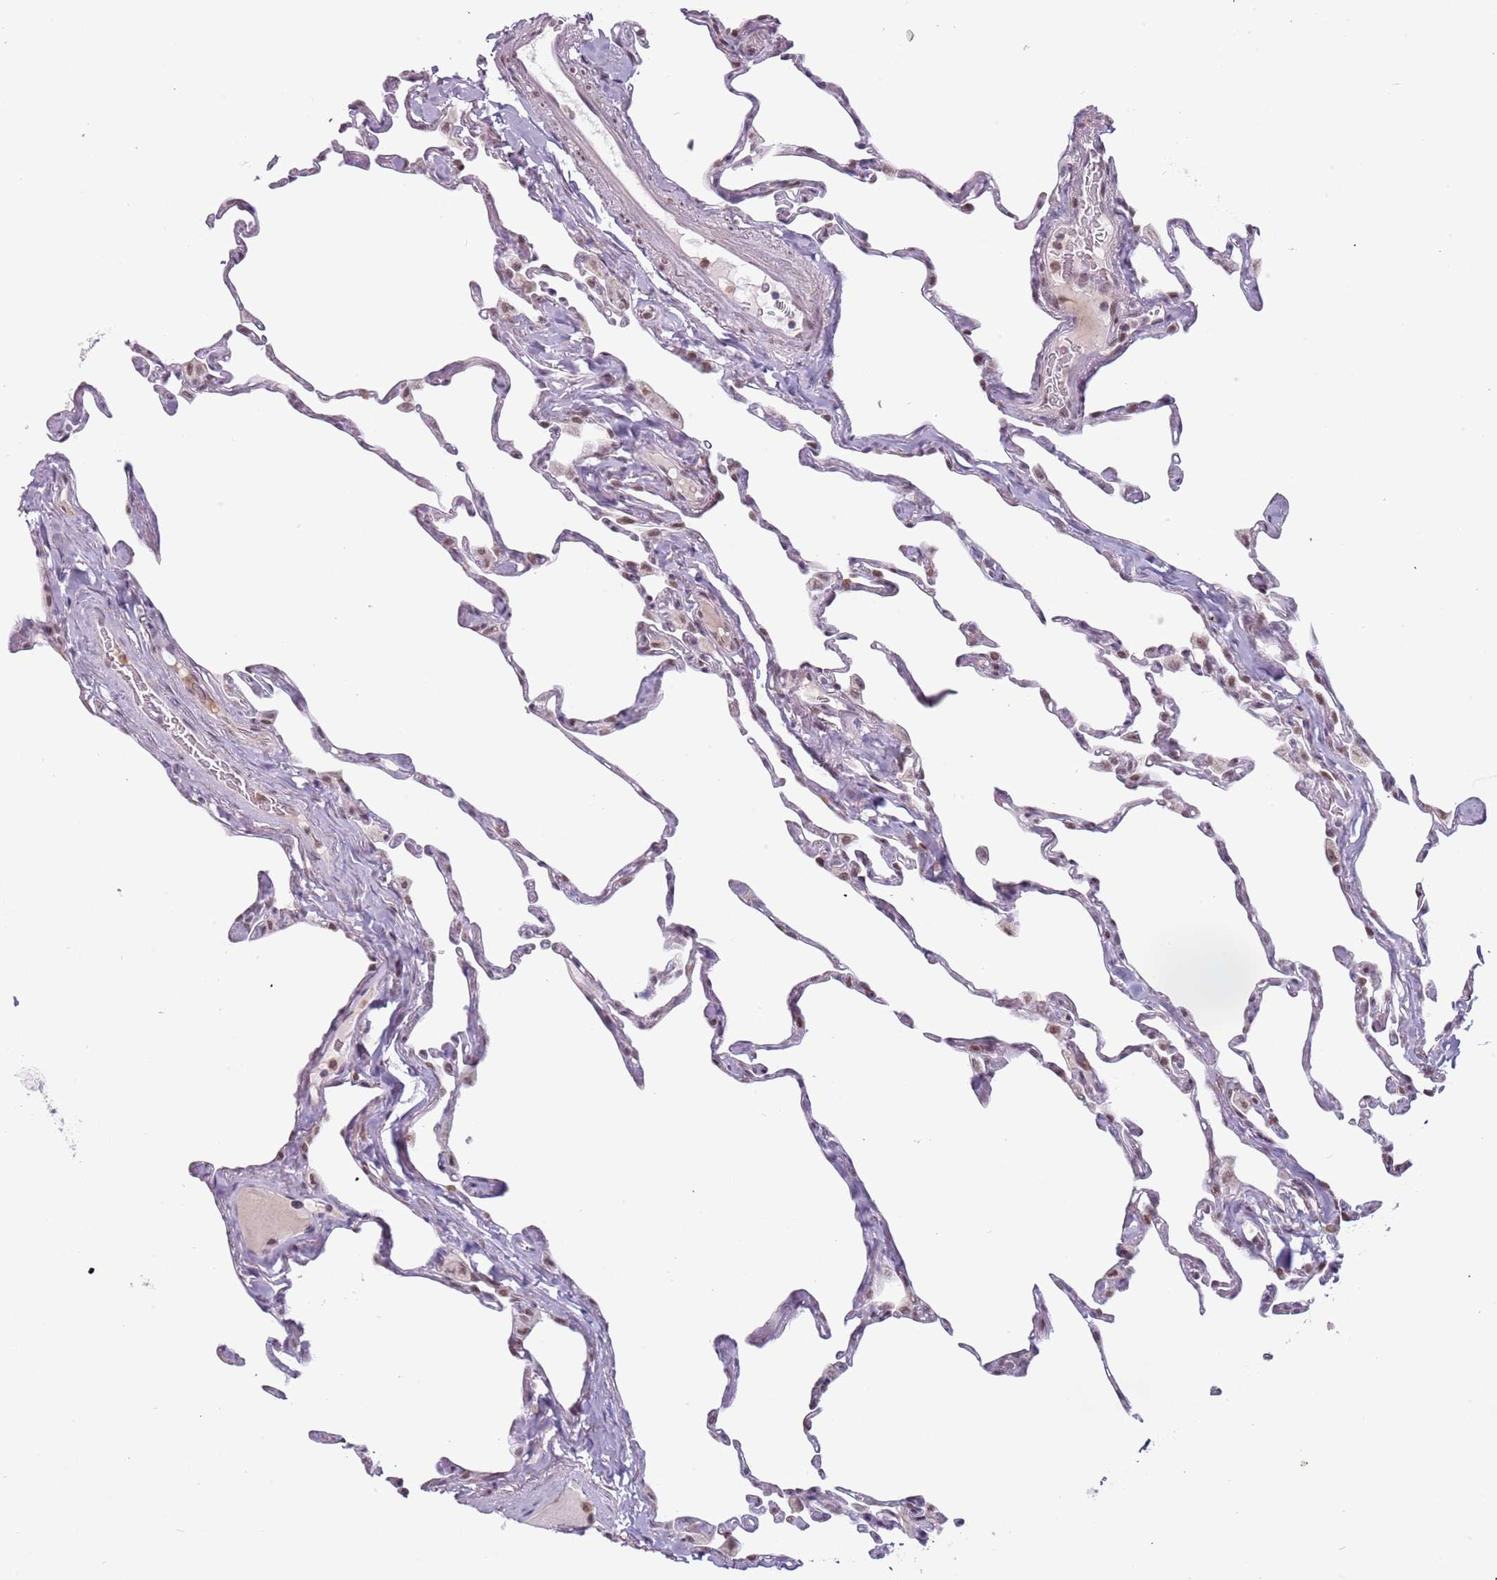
{"staining": {"intensity": "weak", "quantity": "<25%", "location": "nuclear"}, "tissue": "lung", "cell_type": "Alveolar cells", "image_type": "normal", "snomed": [{"axis": "morphology", "description": "Normal tissue, NOS"}, {"axis": "topography", "description": "Lung"}], "caption": "Immunohistochemical staining of normal human lung shows no significant staining in alveolar cells. (Brightfield microscopy of DAB IHC at high magnification).", "gene": "REXO4", "patient": {"sex": "male", "age": 65}}